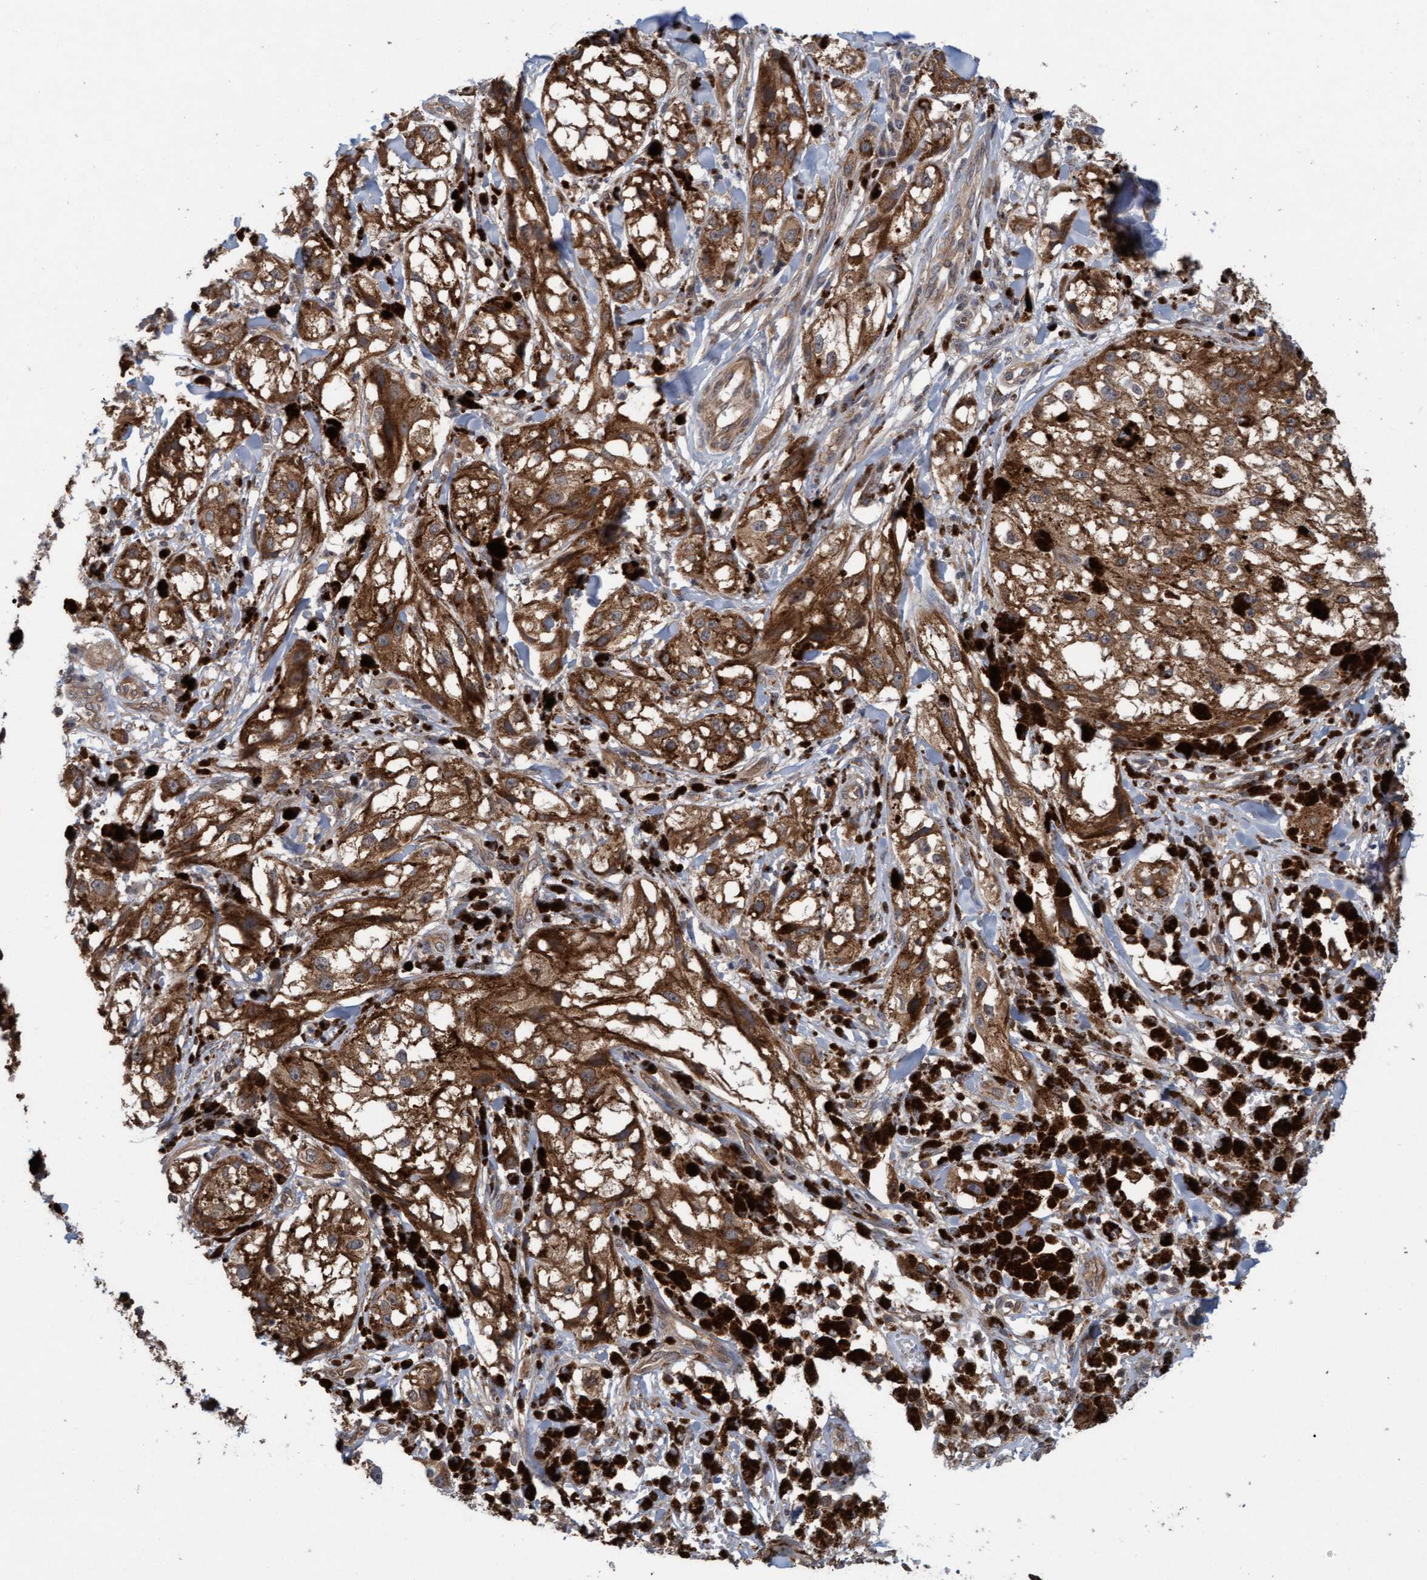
{"staining": {"intensity": "moderate", "quantity": ">75%", "location": "cytoplasmic/membranous"}, "tissue": "melanoma", "cell_type": "Tumor cells", "image_type": "cancer", "snomed": [{"axis": "morphology", "description": "Malignant melanoma, NOS"}, {"axis": "topography", "description": "Skin"}], "caption": "Protein staining of melanoma tissue demonstrates moderate cytoplasmic/membranous expression in about >75% of tumor cells.", "gene": "FXR2", "patient": {"sex": "male", "age": 88}}